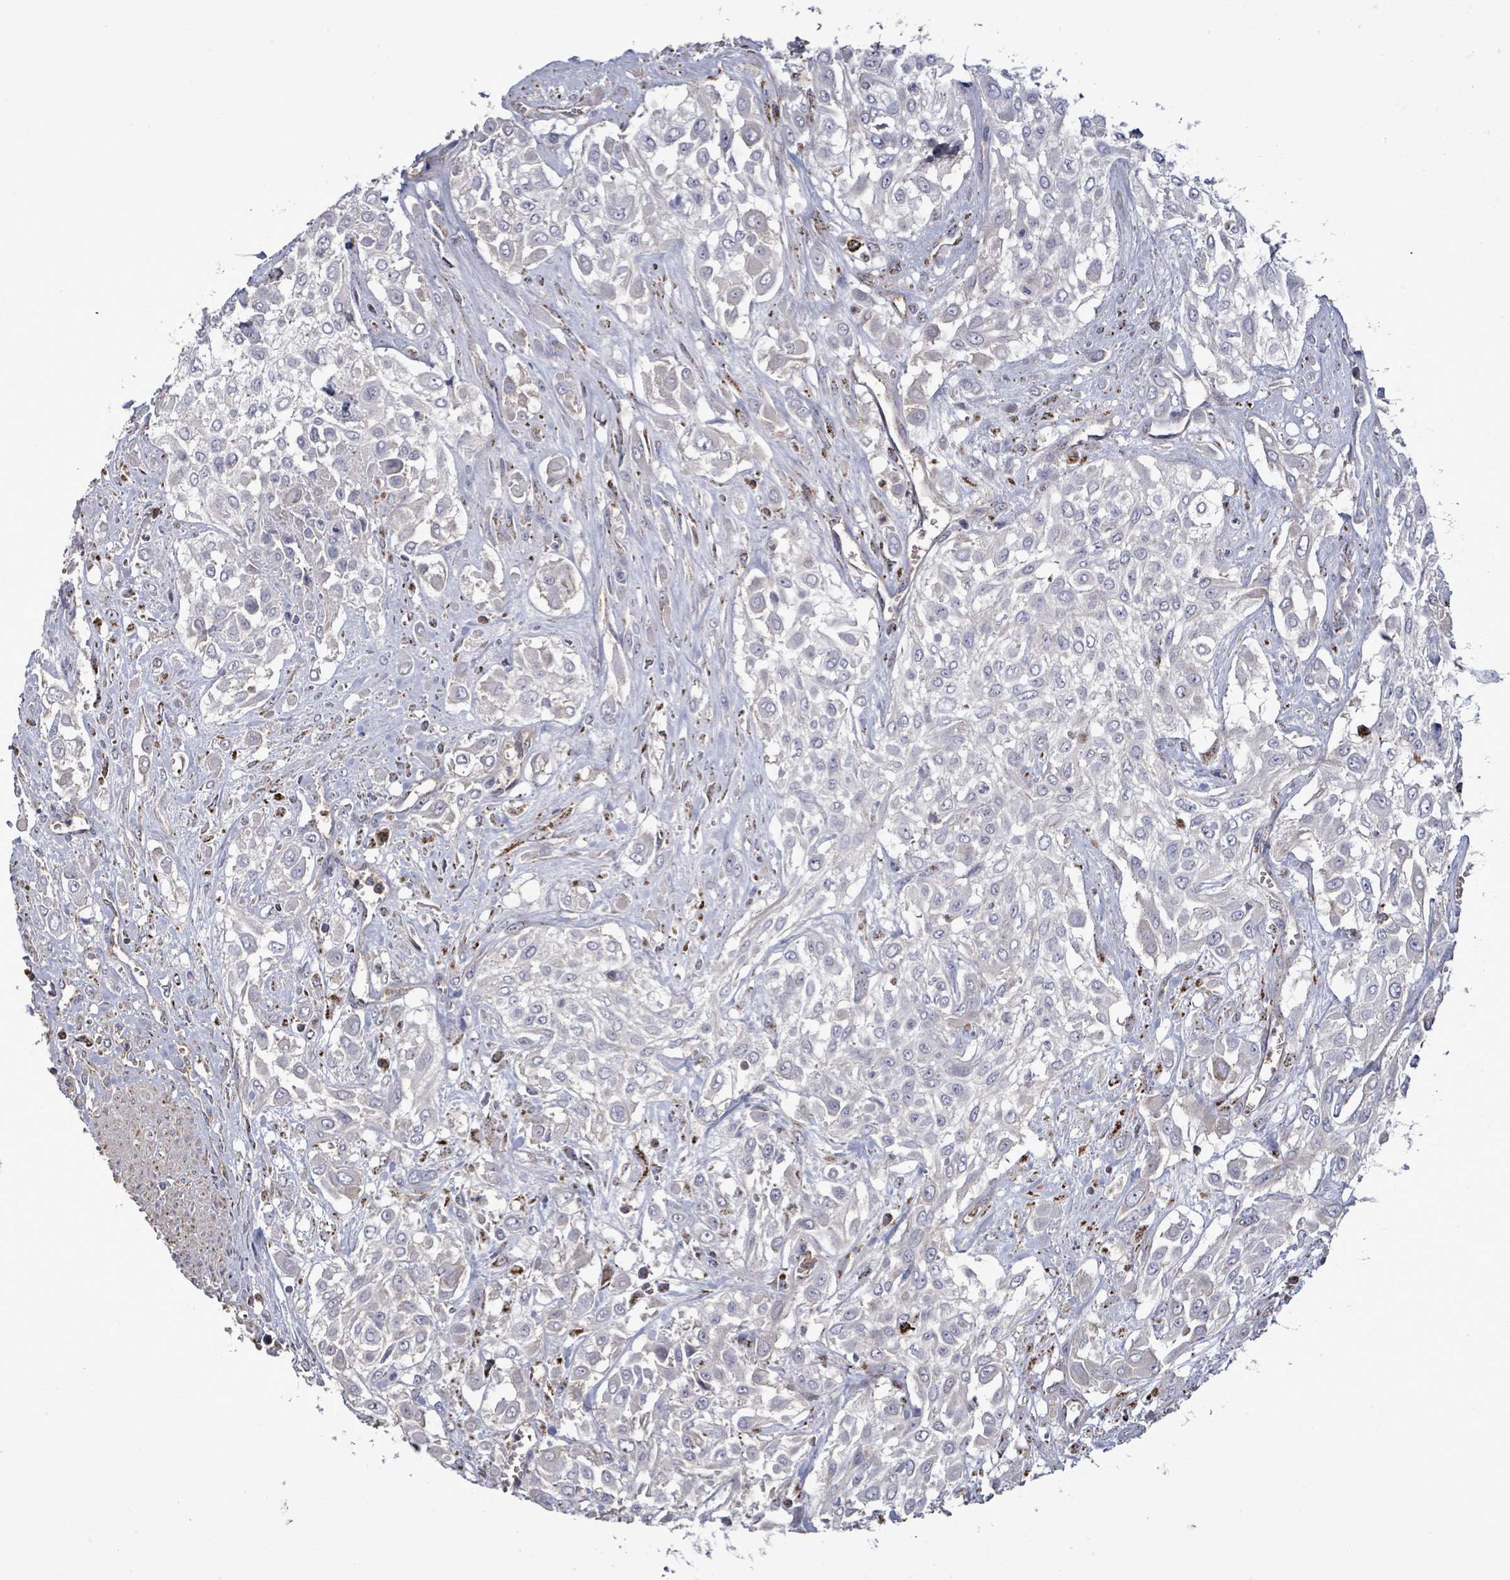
{"staining": {"intensity": "negative", "quantity": "none", "location": "none"}, "tissue": "urothelial cancer", "cell_type": "Tumor cells", "image_type": "cancer", "snomed": [{"axis": "morphology", "description": "Urothelial carcinoma, High grade"}, {"axis": "topography", "description": "Urinary bladder"}], "caption": "Tumor cells are negative for brown protein staining in high-grade urothelial carcinoma.", "gene": "MTMR12", "patient": {"sex": "male", "age": 57}}